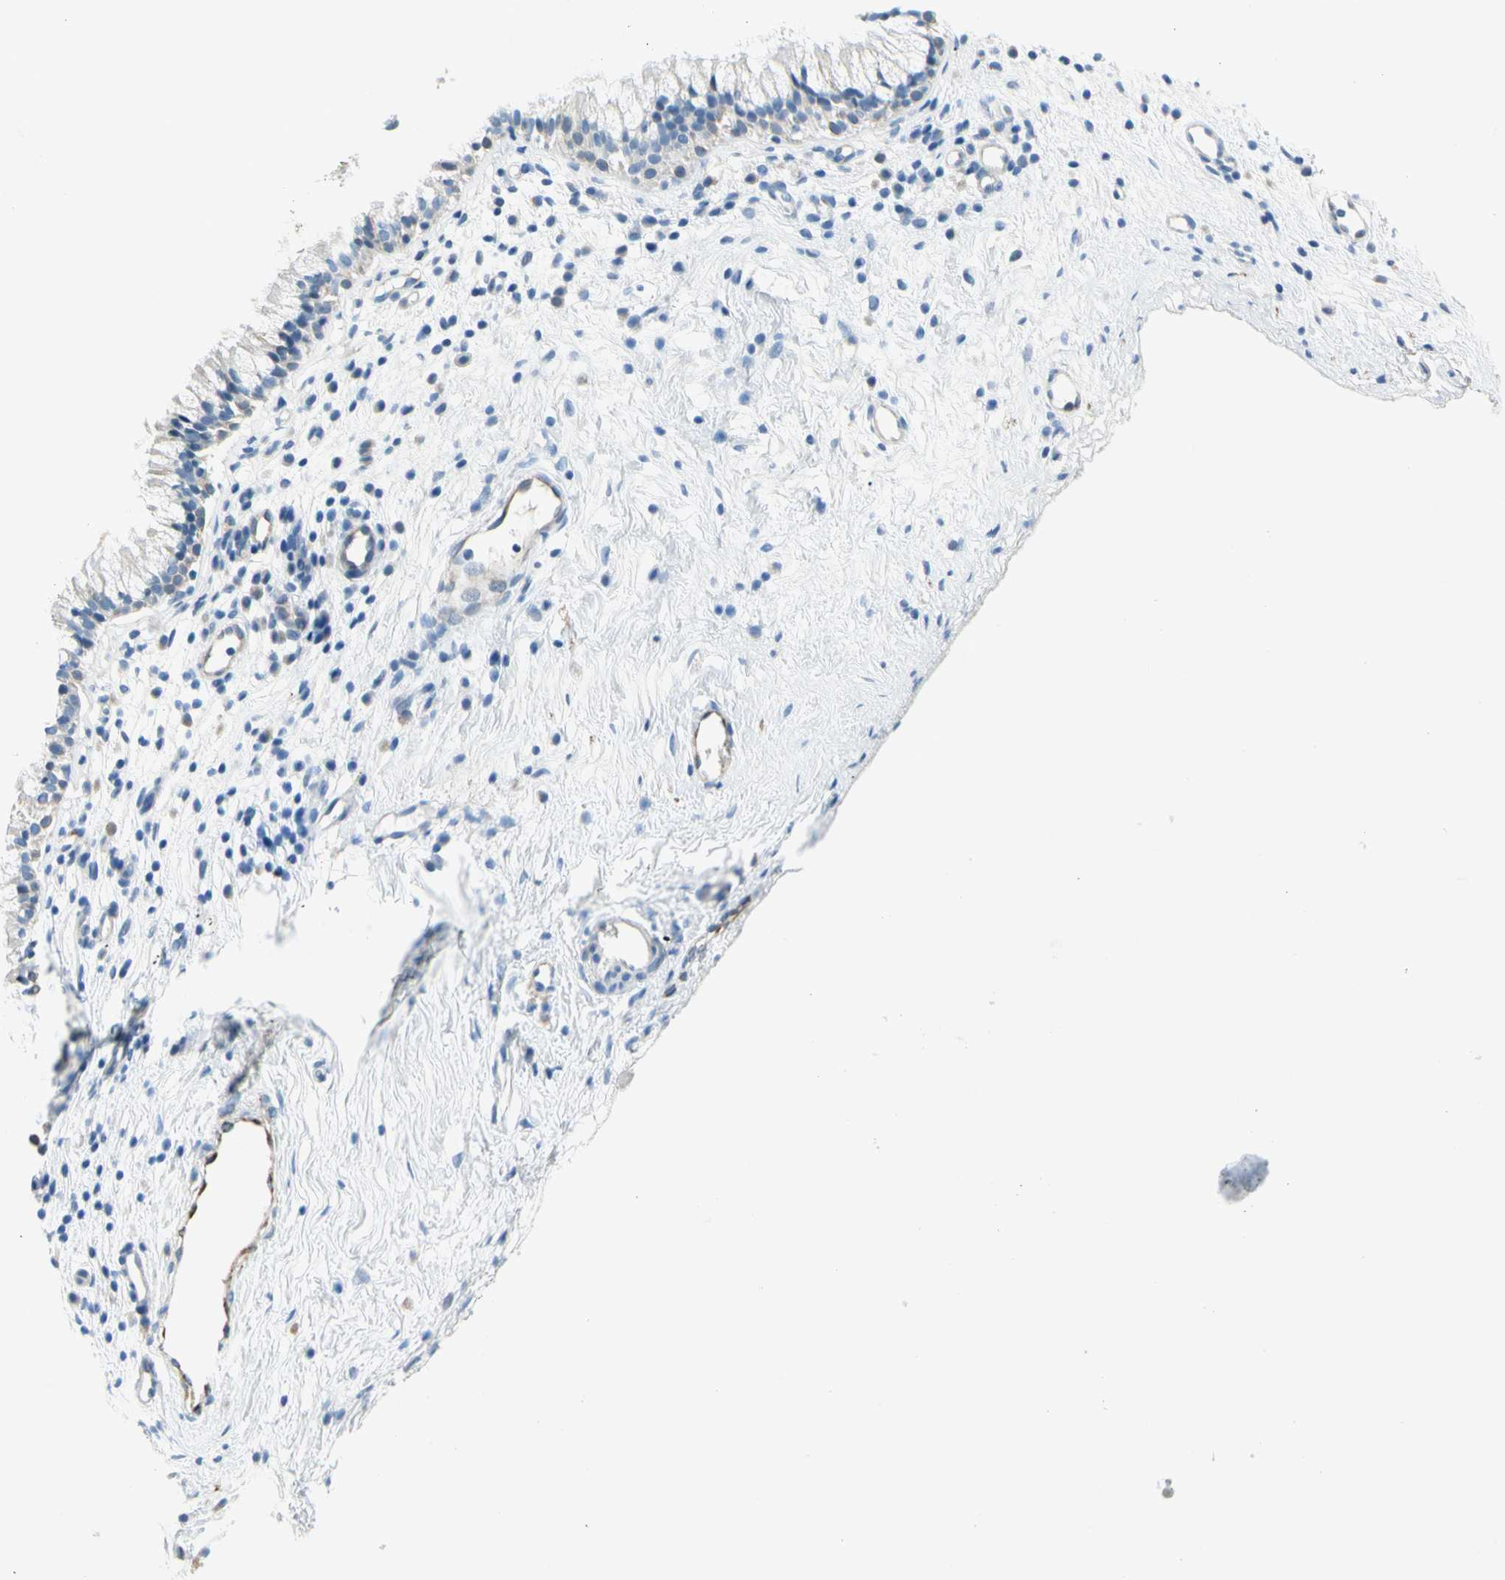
{"staining": {"intensity": "negative", "quantity": "none", "location": "none"}, "tissue": "nasopharynx", "cell_type": "Respiratory epithelial cells", "image_type": "normal", "snomed": [{"axis": "morphology", "description": "Normal tissue, NOS"}, {"axis": "topography", "description": "Nasopharynx"}], "caption": "Immunohistochemistry of unremarkable nasopharynx displays no expression in respiratory epithelial cells.", "gene": "SLC6A15", "patient": {"sex": "male", "age": 21}}